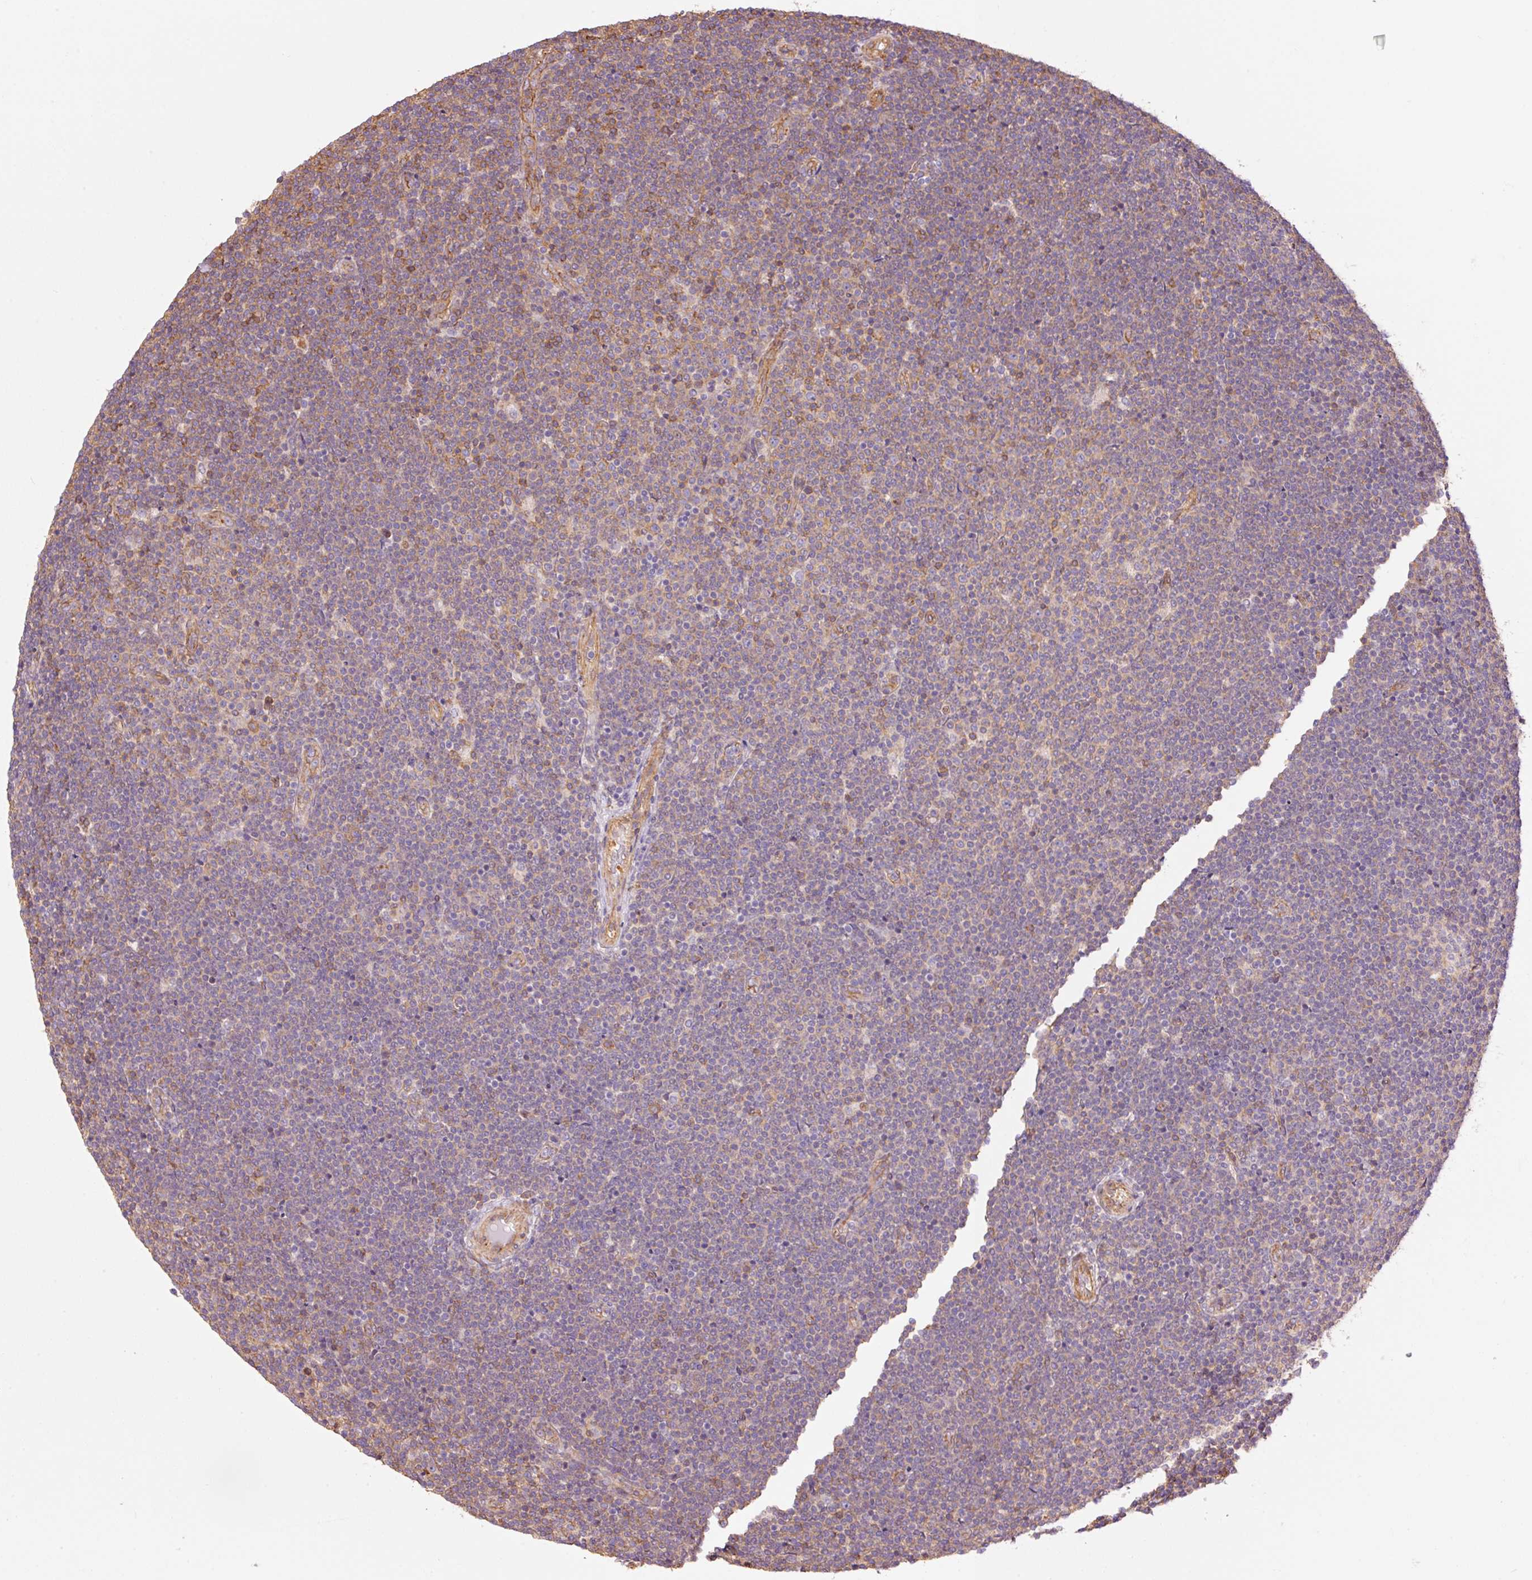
{"staining": {"intensity": "negative", "quantity": "none", "location": "none"}, "tissue": "lymphoma", "cell_type": "Tumor cells", "image_type": "cancer", "snomed": [{"axis": "morphology", "description": "Malignant lymphoma, non-Hodgkin's type, Low grade"}, {"axis": "topography", "description": "Lymph node"}], "caption": "DAB immunohistochemical staining of human low-grade malignant lymphoma, non-Hodgkin's type shows no significant staining in tumor cells.", "gene": "PPP1R1B", "patient": {"sex": "male", "age": 48}}